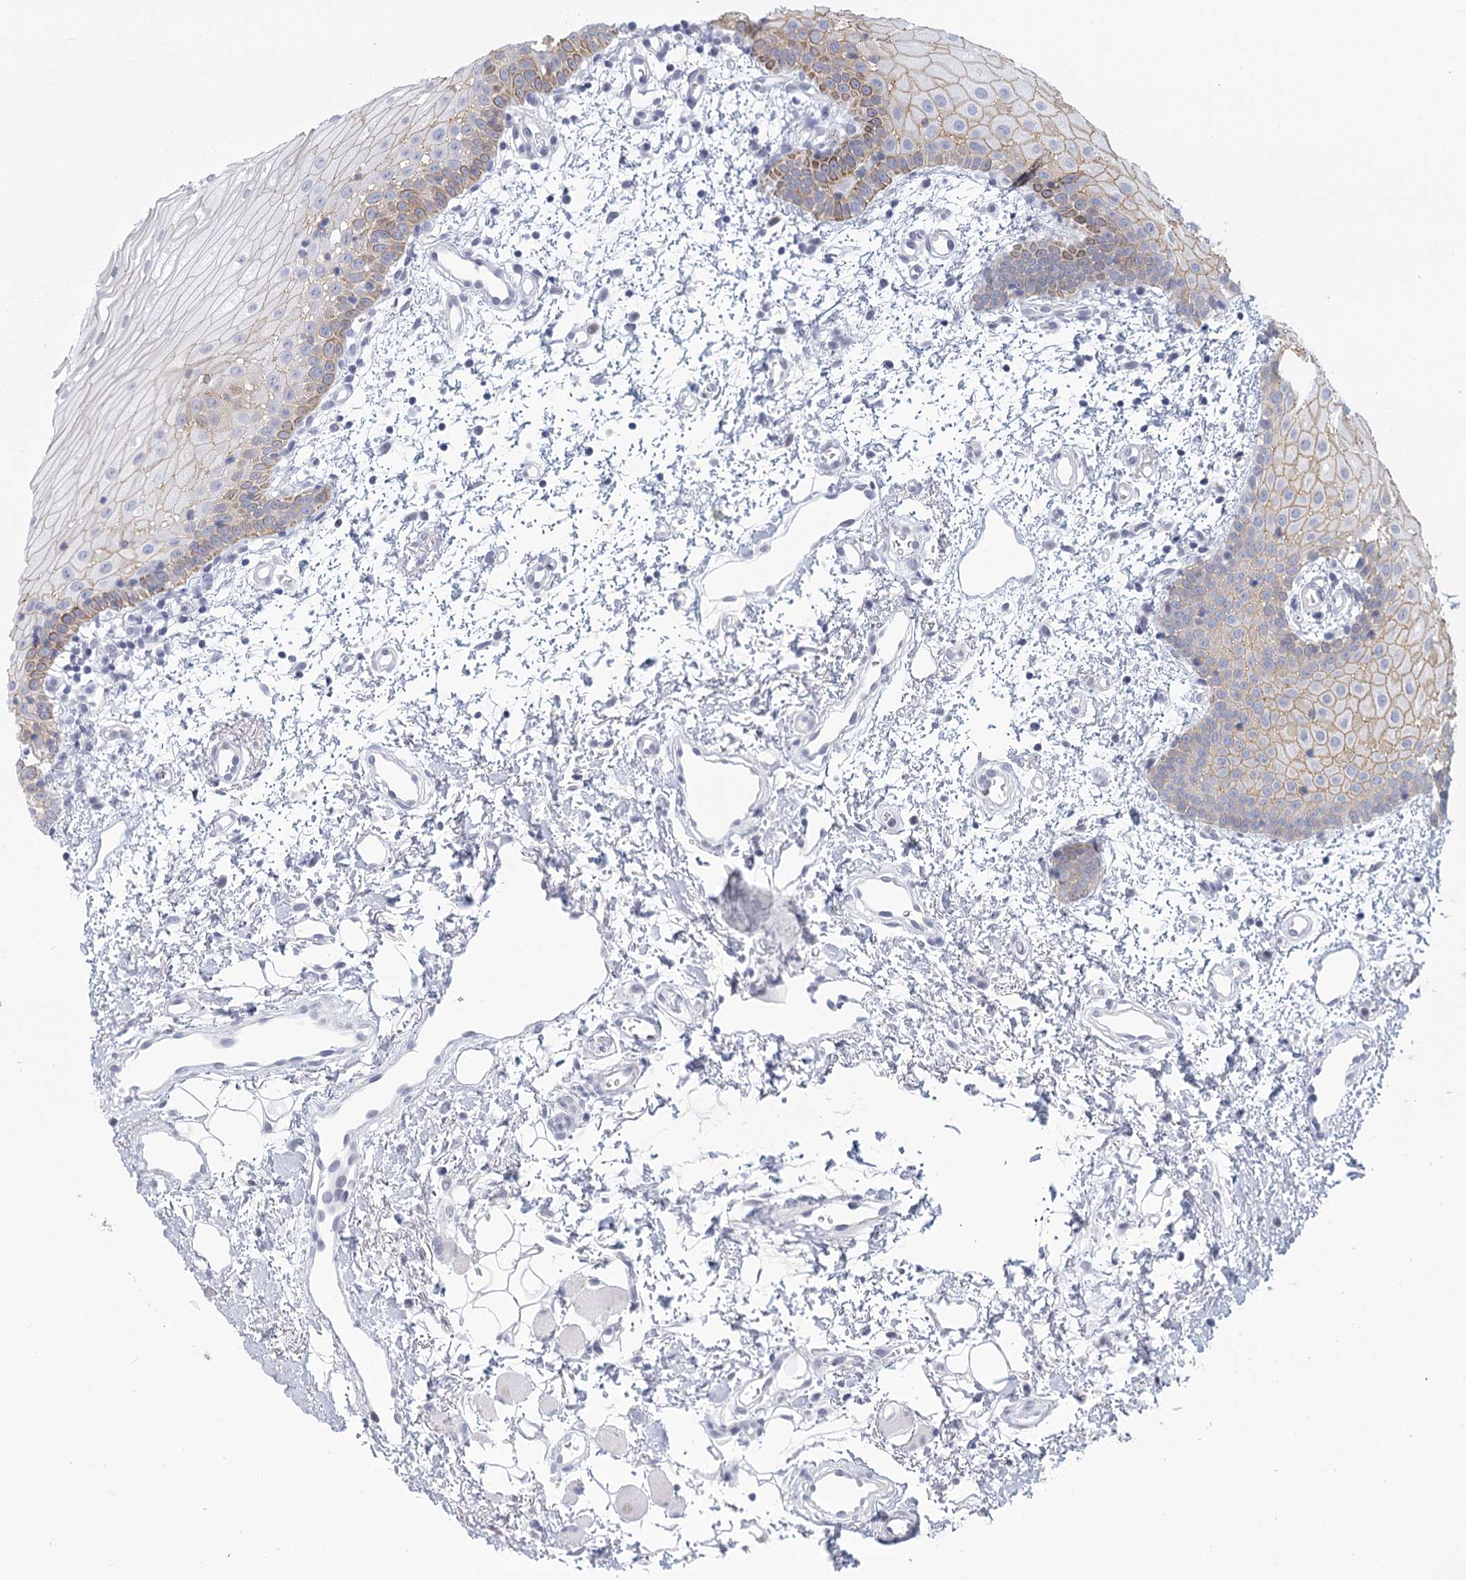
{"staining": {"intensity": "moderate", "quantity": "25%-75%", "location": "cytoplasmic/membranous"}, "tissue": "oral mucosa", "cell_type": "Squamous epithelial cells", "image_type": "normal", "snomed": [{"axis": "morphology", "description": "Normal tissue, NOS"}, {"axis": "morphology", "description": "Squamous cell carcinoma, NOS"}, {"axis": "topography", "description": "Oral tissue"}, {"axis": "topography", "description": "Head-Neck"}], "caption": "Oral mucosa stained with immunohistochemistry (IHC) reveals moderate cytoplasmic/membranous positivity in about 25%-75% of squamous epithelial cells.", "gene": "WNT8B", "patient": {"sex": "male", "age": 68}}